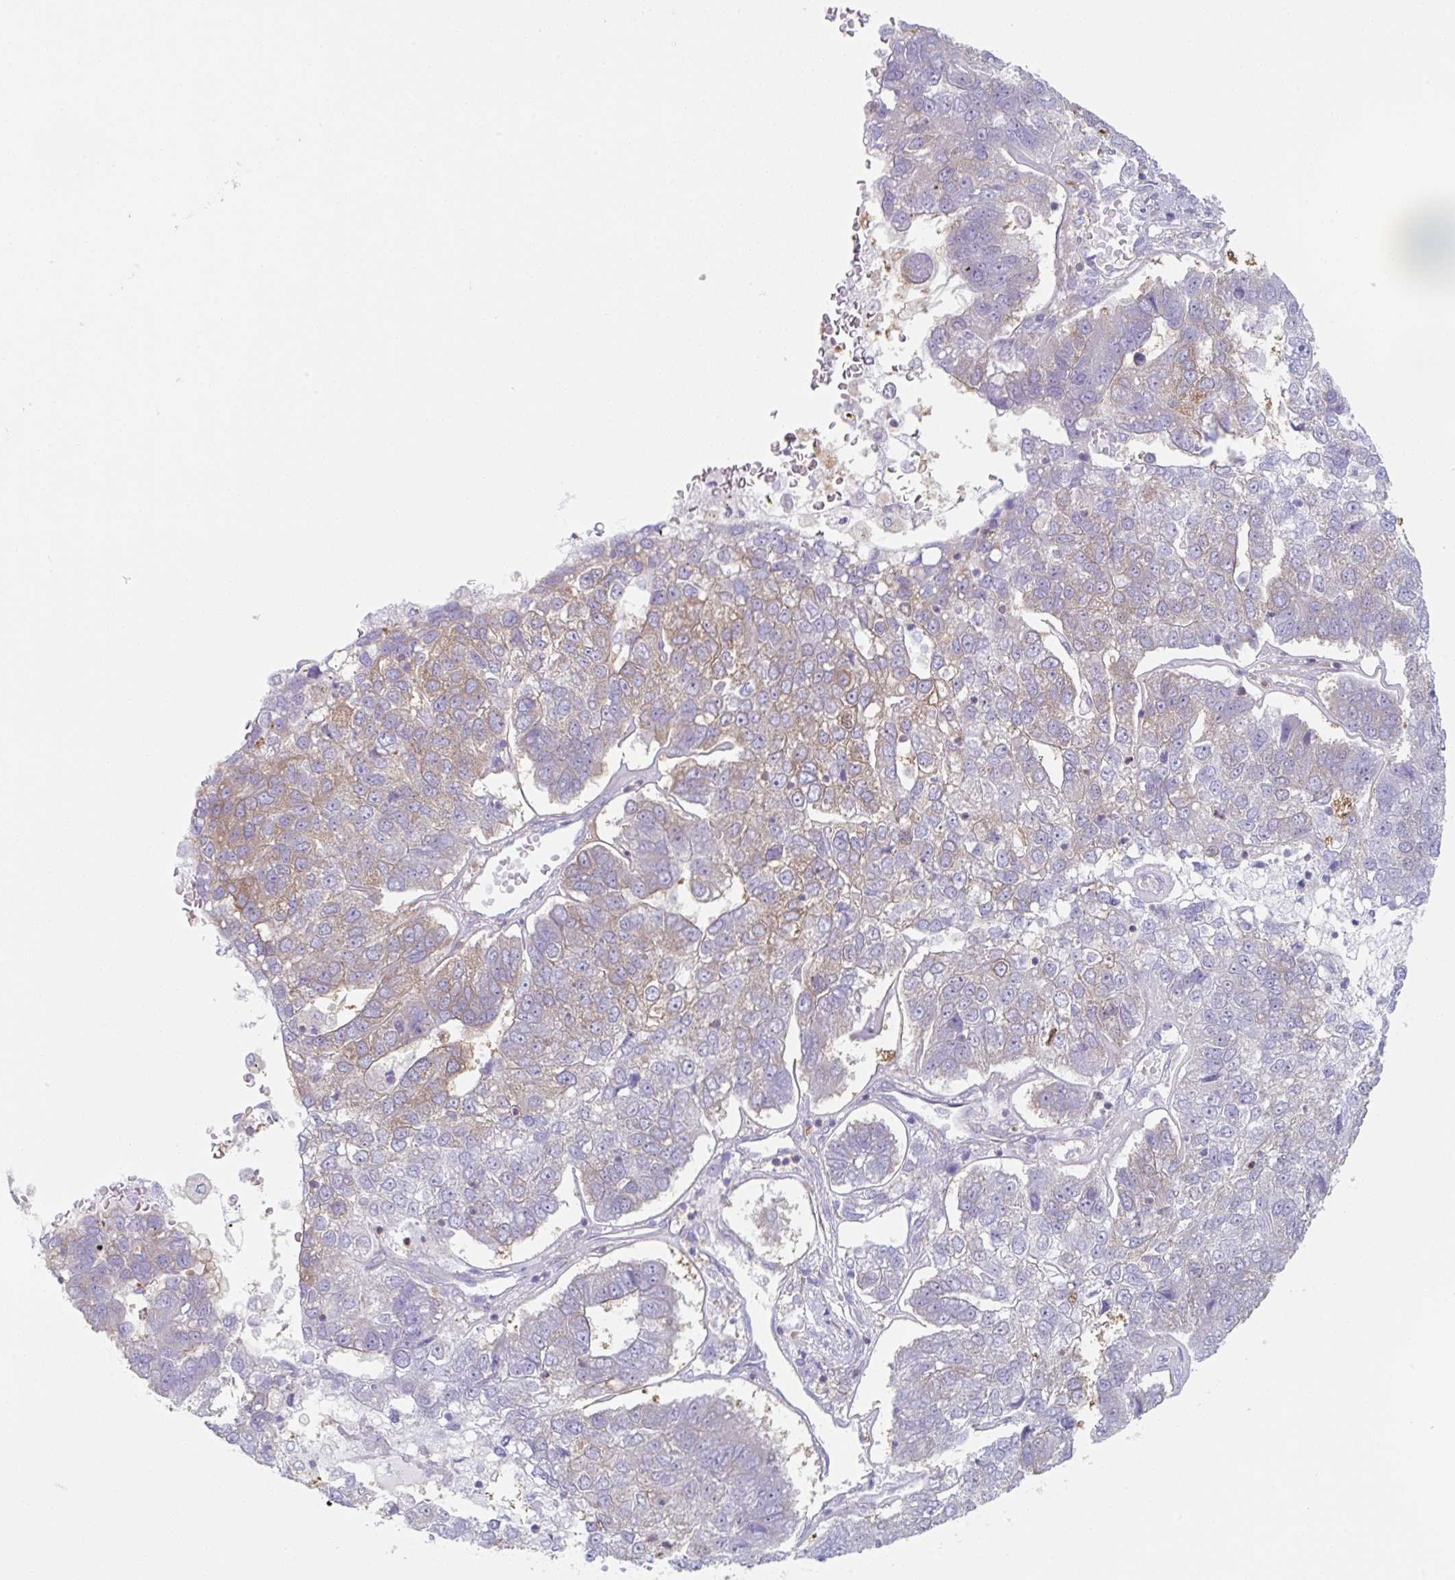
{"staining": {"intensity": "weak", "quantity": "25%-75%", "location": "cytoplasmic/membranous"}, "tissue": "pancreatic cancer", "cell_type": "Tumor cells", "image_type": "cancer", "snomed": [{"axis": "morphology", "description": "Adenocarcinoma, NOS"}, {"axis": "topography", "description": "Pancreas"}], "caption": "Adenocarcinoma (pancreatic) tissue displays weak cytoplasmic/membranous expression in about 25%-75% of tumor cells", "gene": "AMPD2", "patient": {"sex": "female", "age": 61}}